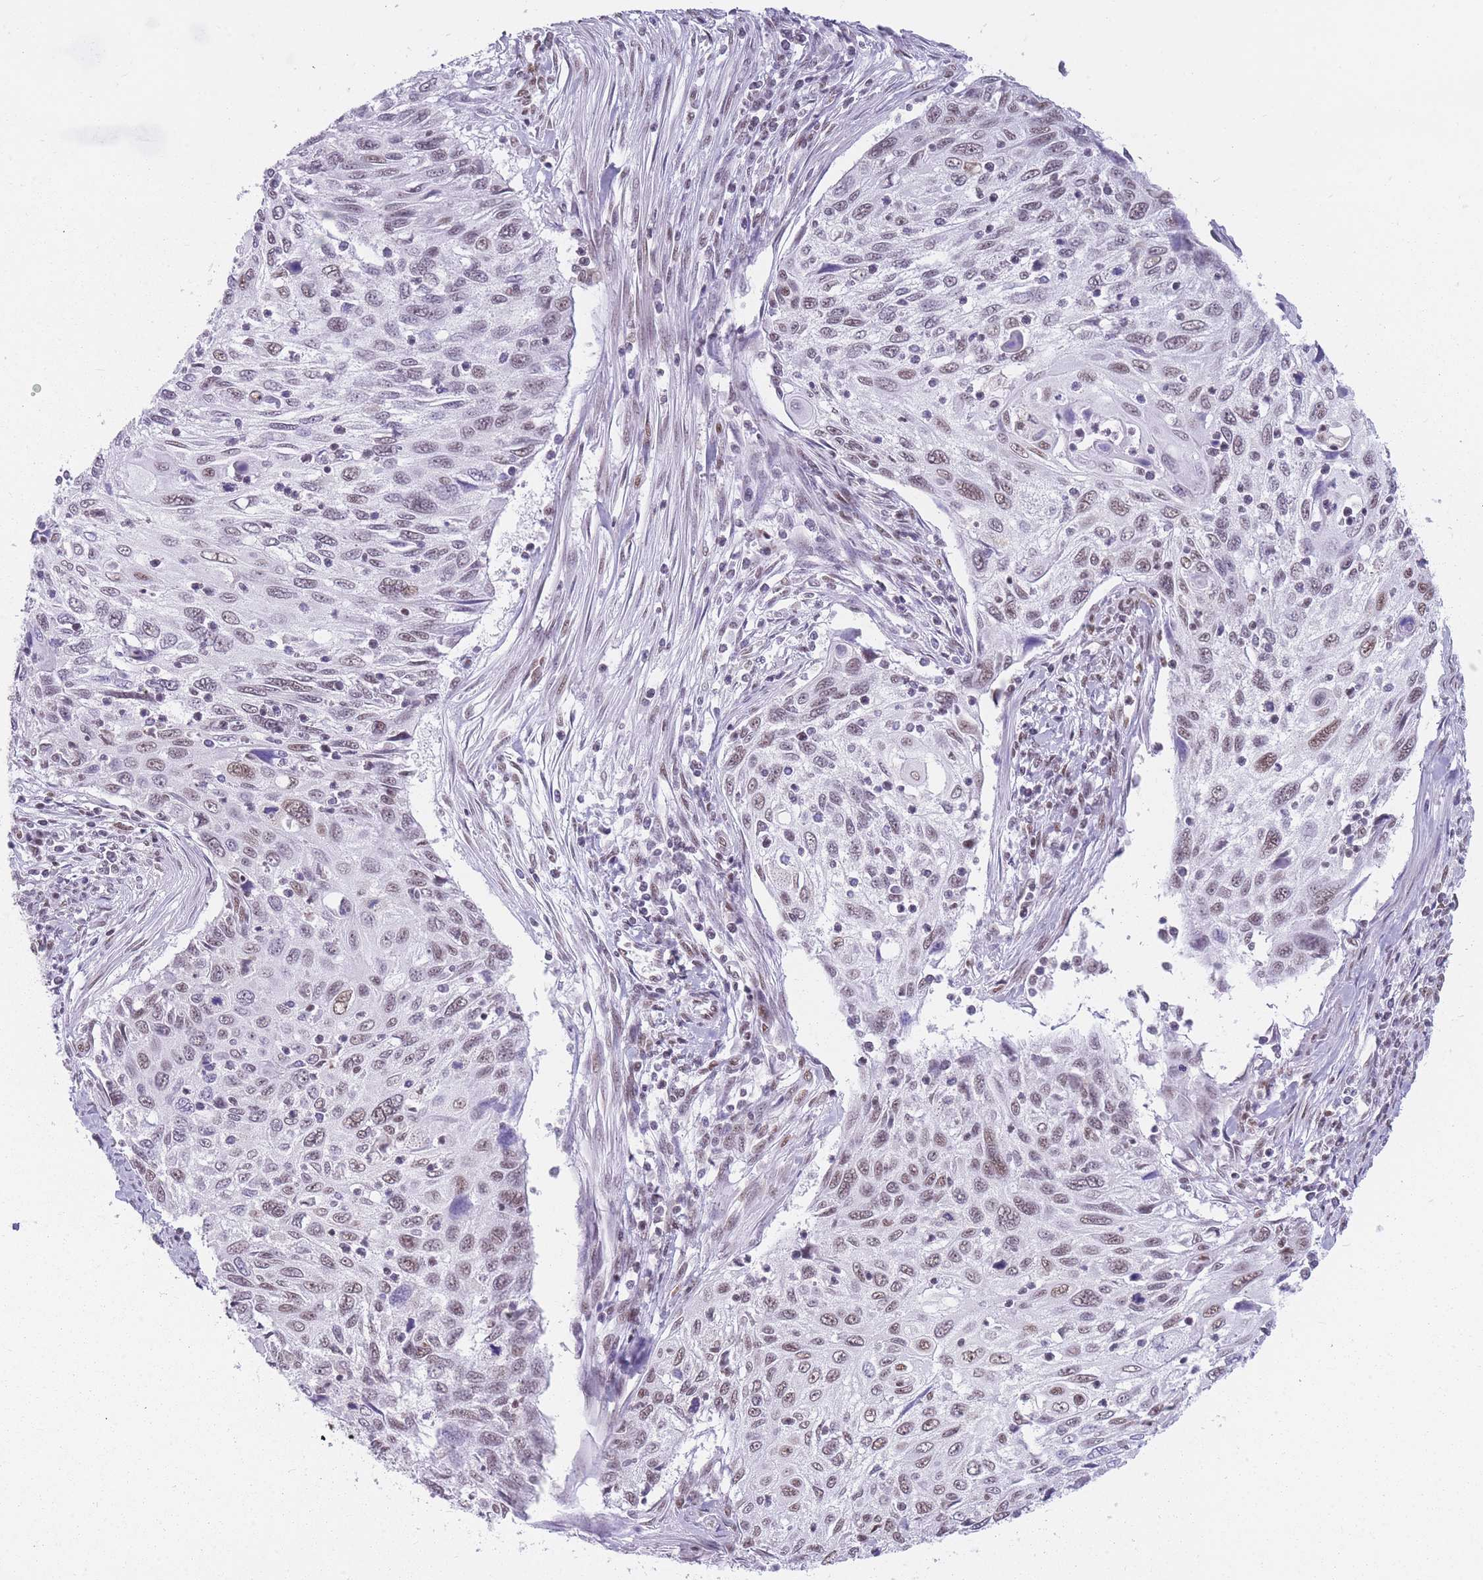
{"staining": {"intensity": "weak", "quantity": "25%-75%", "location": "nuclear"}, "tissue": "cervical cancer", "cell_type": "Tumor cells", "image_type": "cancer", "snomed": [{"axis": "morphology", "description": "Squamous cell carcinoma, NOS"}, {"axis": "topography", "description": "Cervix"}], "caption": "About 25%-75% of tumor cells in cervical cancer show weak nuclear protein positivity as visualized by brown immunohistochemical staining.", "gene": "HNRNPUL1", "patient": {"sex": "female", "age": 70}}